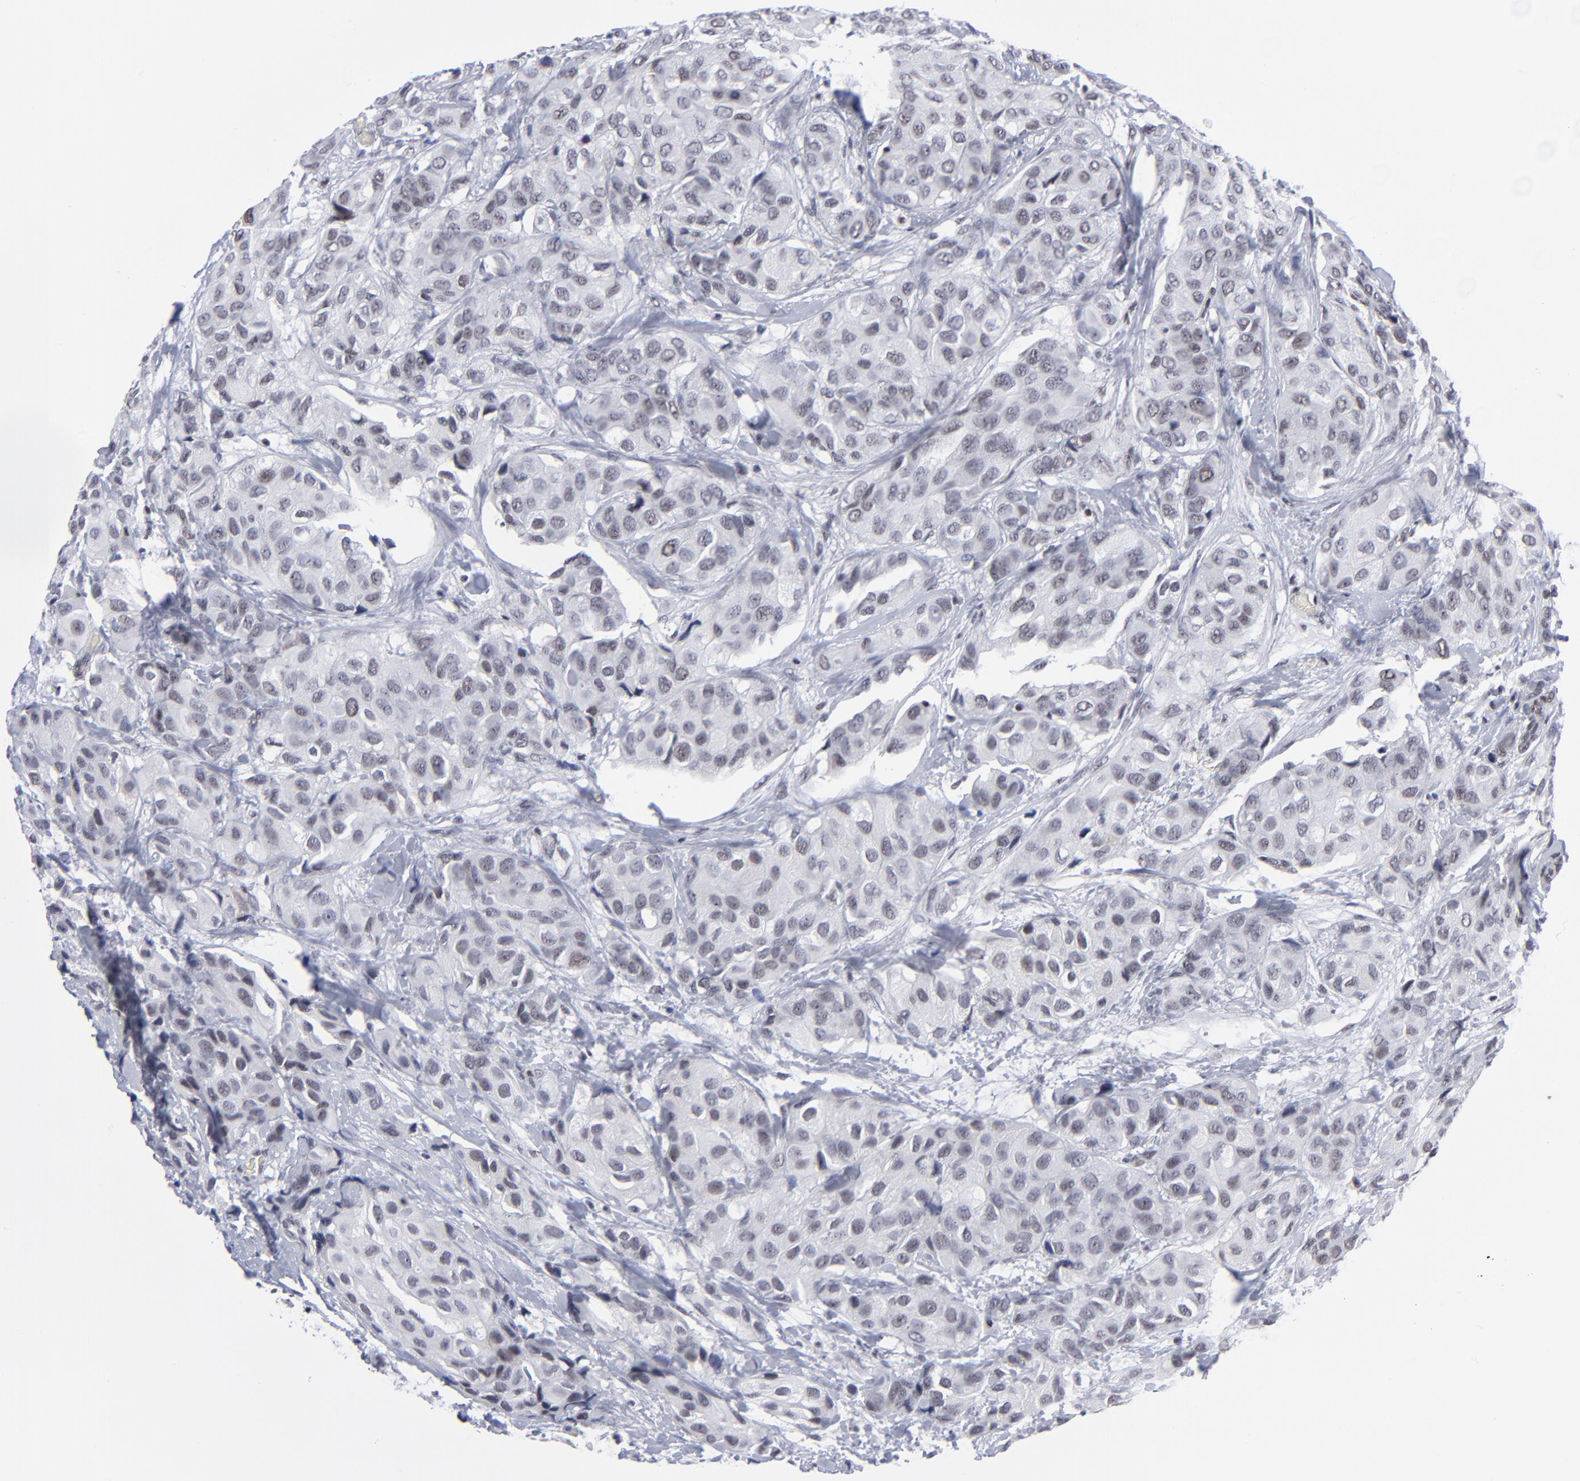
{"staining": {"intensity": "weak", "quantity": "<25%", "location": "nuclear"}, "tissue": "breast cancer", "cell_type": "Tumor cells", "image_type": "cancer", "snomed": [{"axis": "morphology", "description": "Duct carcinoma"}, {"axis": "topography", "description": "Breast"}], "caption": "Breast cancer was stained to show a protein in brown. There is no significant staining in tumor cells. (DAB (3,3'-diaminobenzidine) immunohistochemistry (IHC) with hematoxylin counter stain).", "gene": "SP2", "patient": {"sex": "female", "age": 68}}